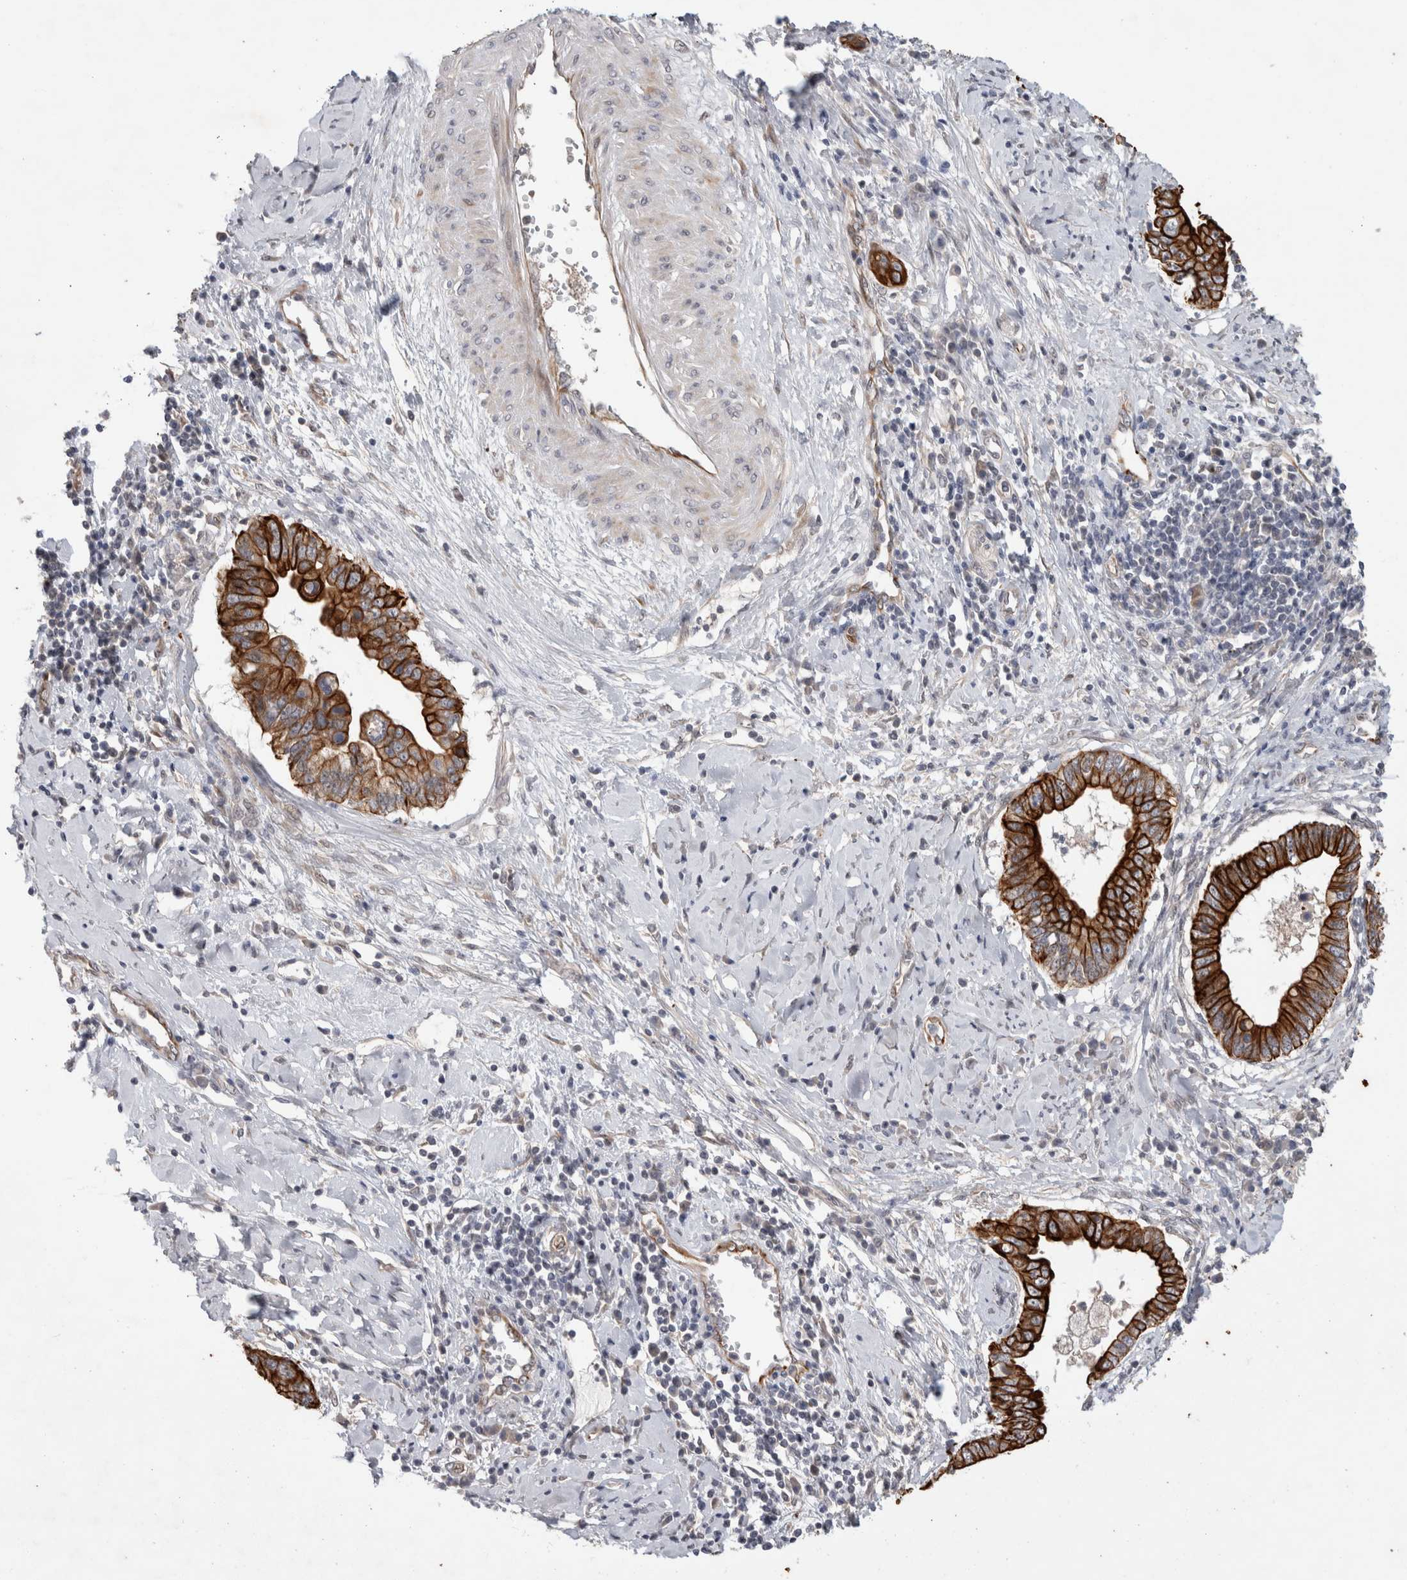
{"staining": {"intensity": "strong", "quantity": ">75%", "location": "cytoplasmic/membranous"}, "tissue": "cervical cancer", "cell_type": "Tumor cells", "image_type": "cancer", "snomed": [{"axis": "morphology", "description": "Adenocarcinoma, NOS"}, {"axis": "topography", "description": "Cervix"}], "caption": "Cervical cancer stained with IHC displays strong cytoplasmic/membranous expression in approximately >75% of tumor cells. (DAB IHC with brightfield microscopy, high magnification).", "gene": "CRISPLD1", "patient": {"sex": "female", "age": 44}}